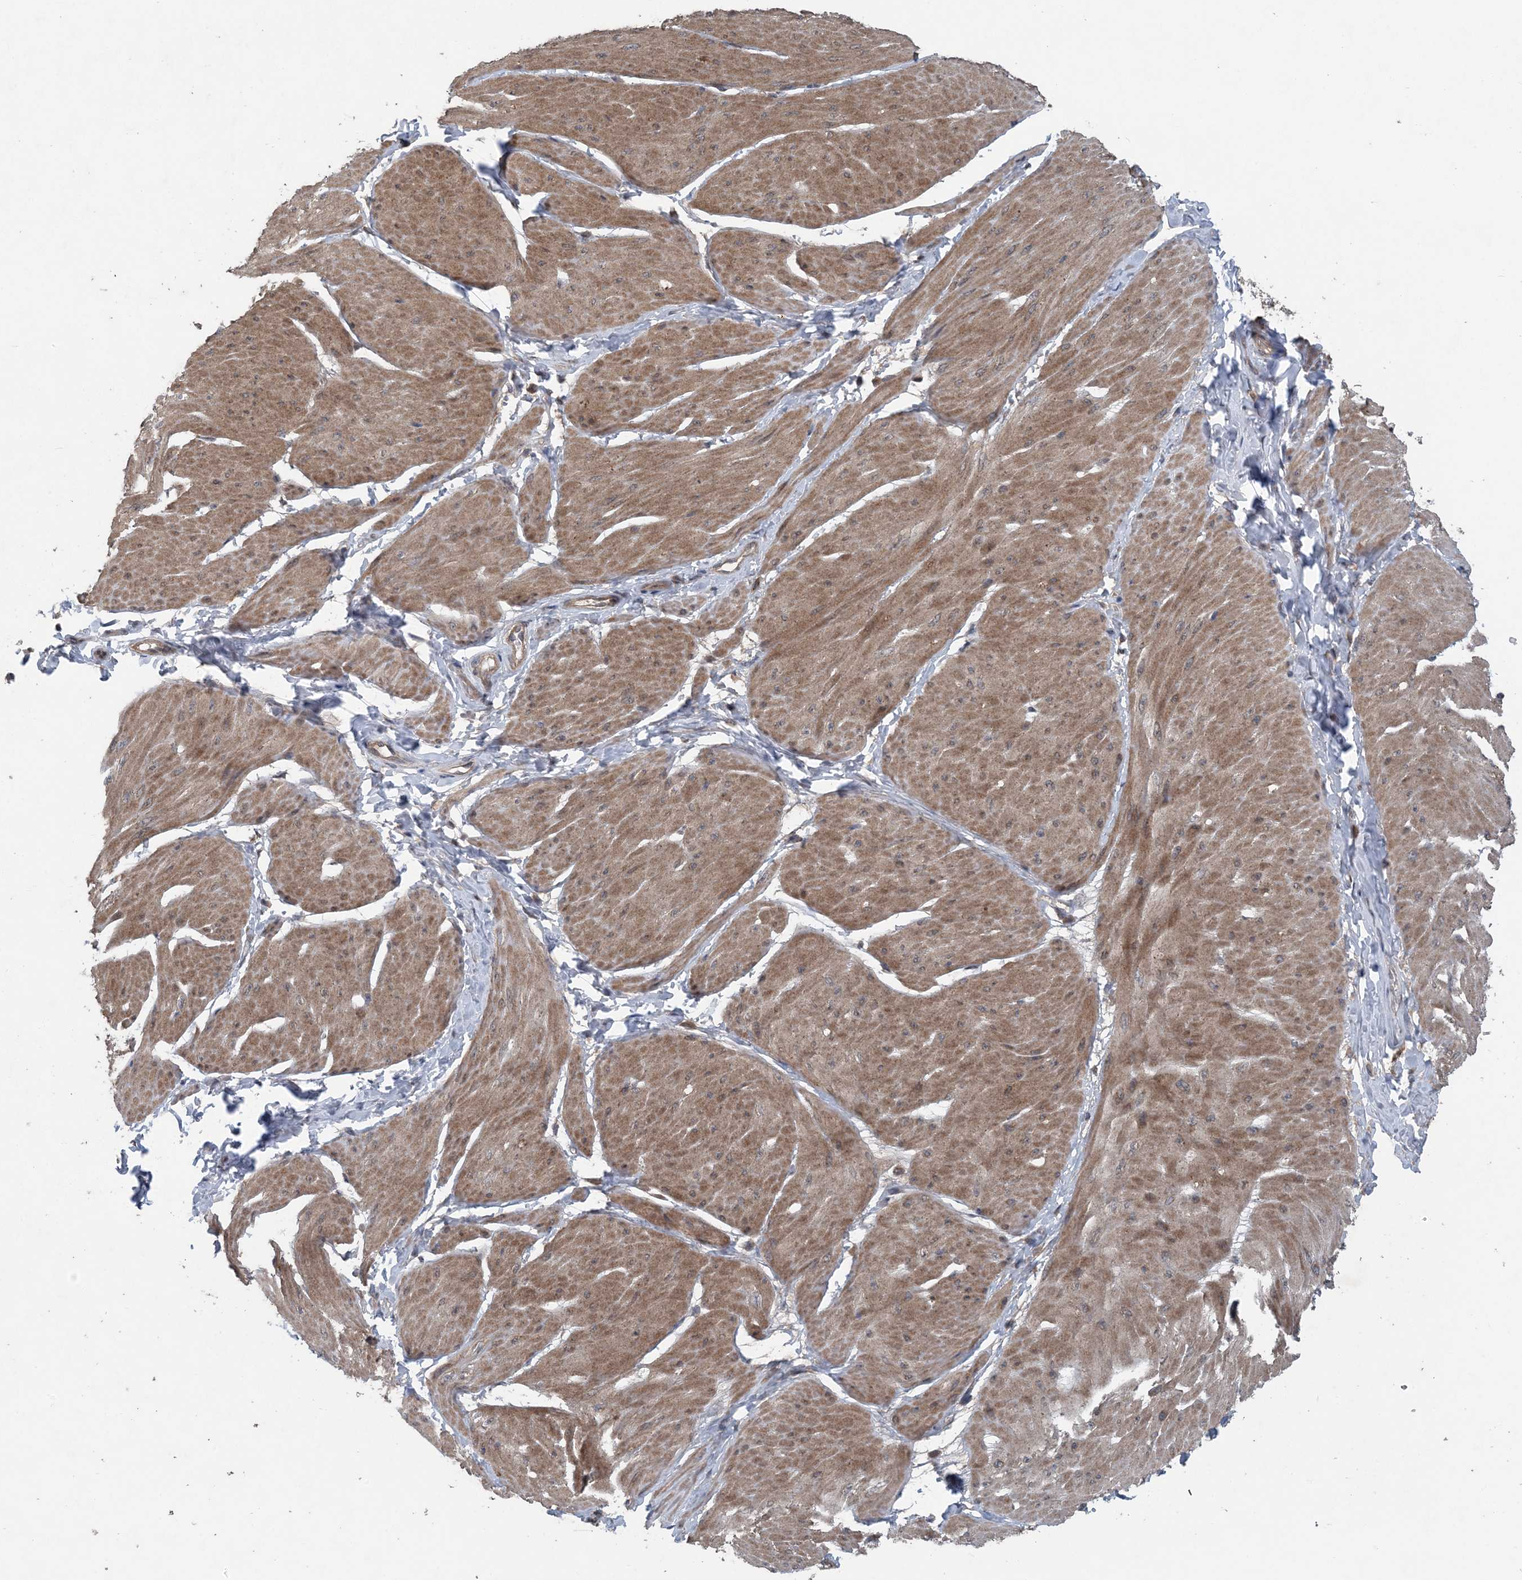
{"staining": {"intensity": "moderate", "quantity": ">75%", "location": "cytoplasmic/membranous"}, "tissue": "smooth muscle", "cell_type": "Smooth muscle cells", "image_type": "normal", "snomed": [{"axis": "morphology", "description": "Urothelial carcinoma, High grade"}, {"axis": "topography", "description": "Urinary bladder"}], "caption": "IHC (DAB (3,3'-diaminobenzidine)) staining of unremarkable human smooth muscle shows moderate cytoplasmic/membranous protein staining in about >75% of smooth muscle cells.", "gene": "MYO9B", "patient": {"sex": "male", "age": 46}}